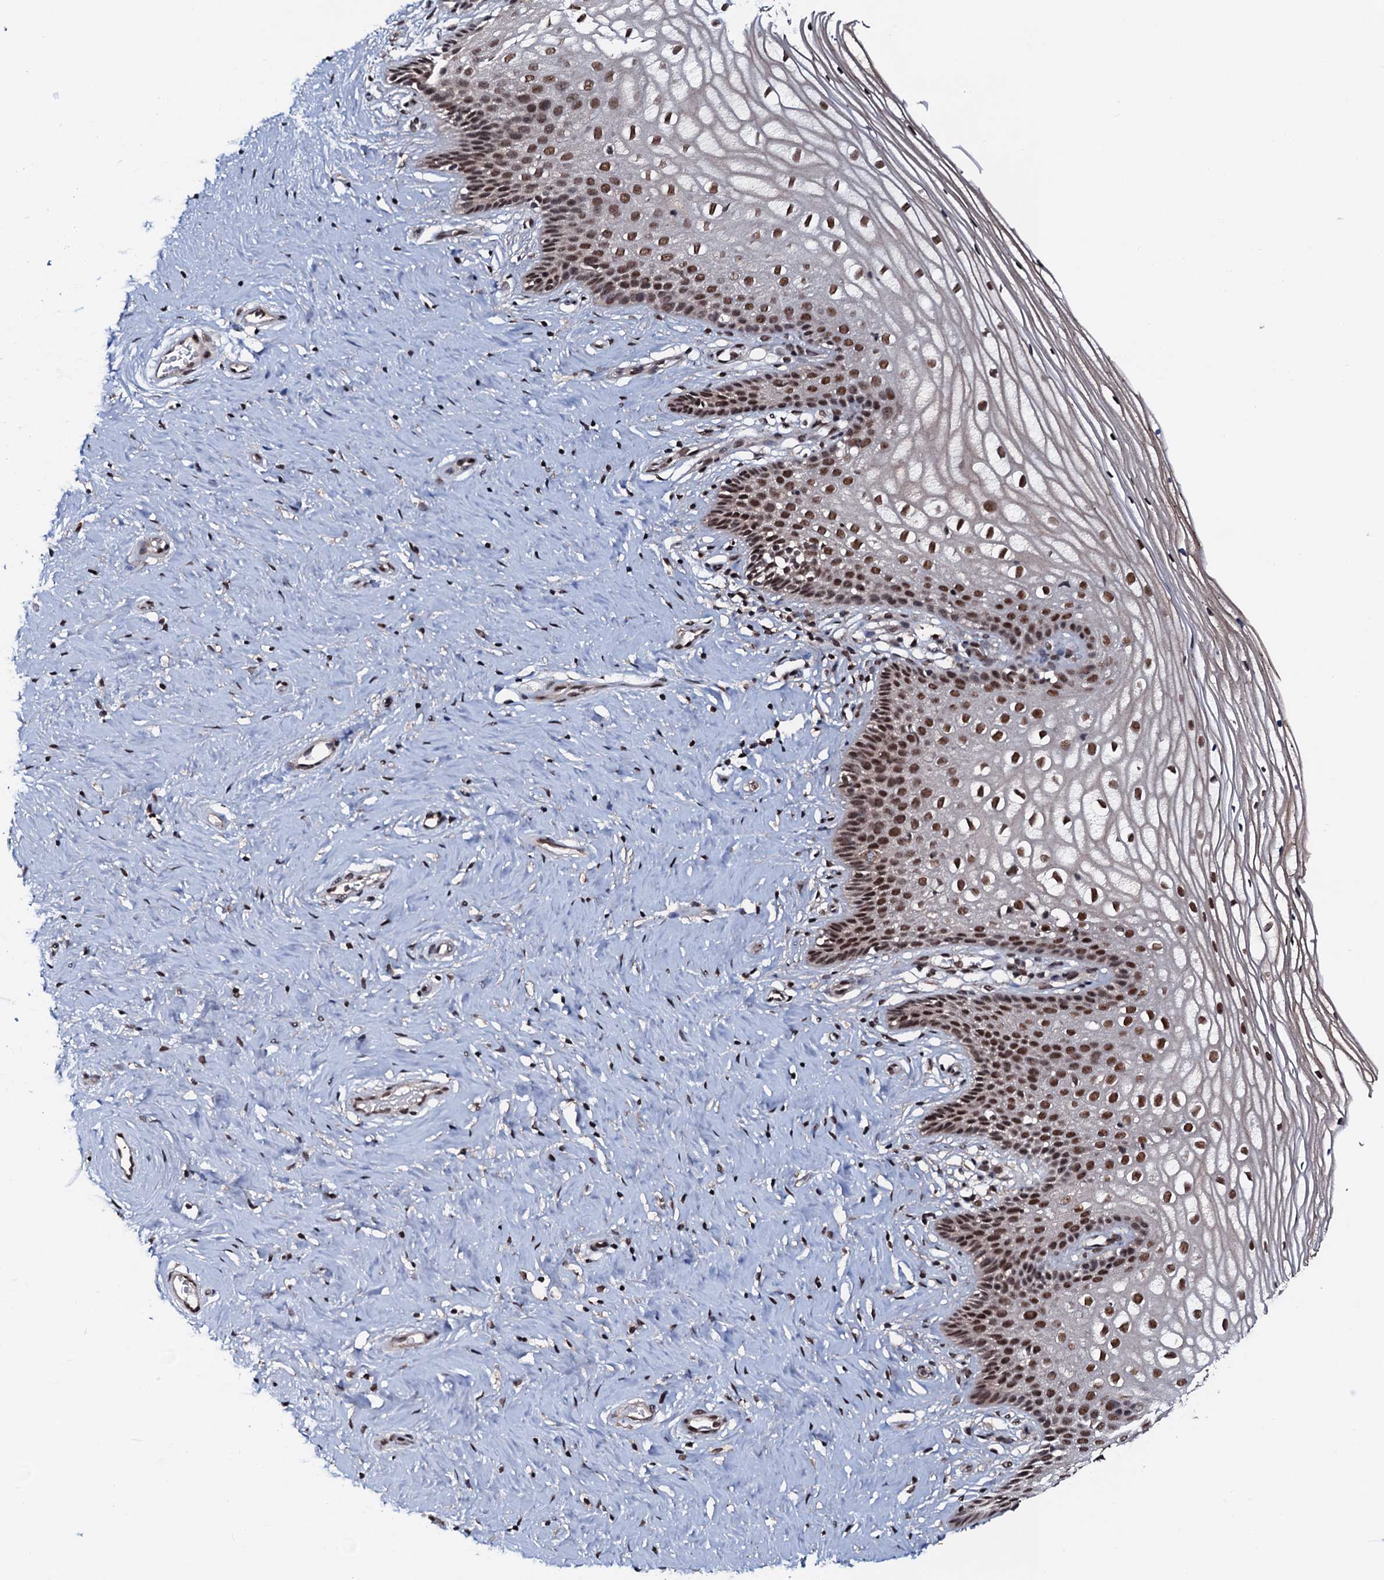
{"staining": {"intensity": "strong", "quantity": ">75%", "location": "nuclear"}, "tissue": "cervix", "cell_type": "Glandular cells", "image_type": "normal", "snomed": [{"axis": "morphology", "description": "Normal tissue, NOS"}, {"axis": "topography", "description": "Cervix"}], "caption": "Immunohistochemistry staining of unremarkable cervix, which demonstrates high levels of strong nuclear staining in approximately >75% of glandular cells indicating strong nuclear protein positivity. The staining was performed using DAB (3,3'-diaminobenzidine) (brown) for protein detection and nuclei were counterstained in hematoxylin (blue).", "gene": "PRPF18", "patient": {"sex": "female", "age": 33}}